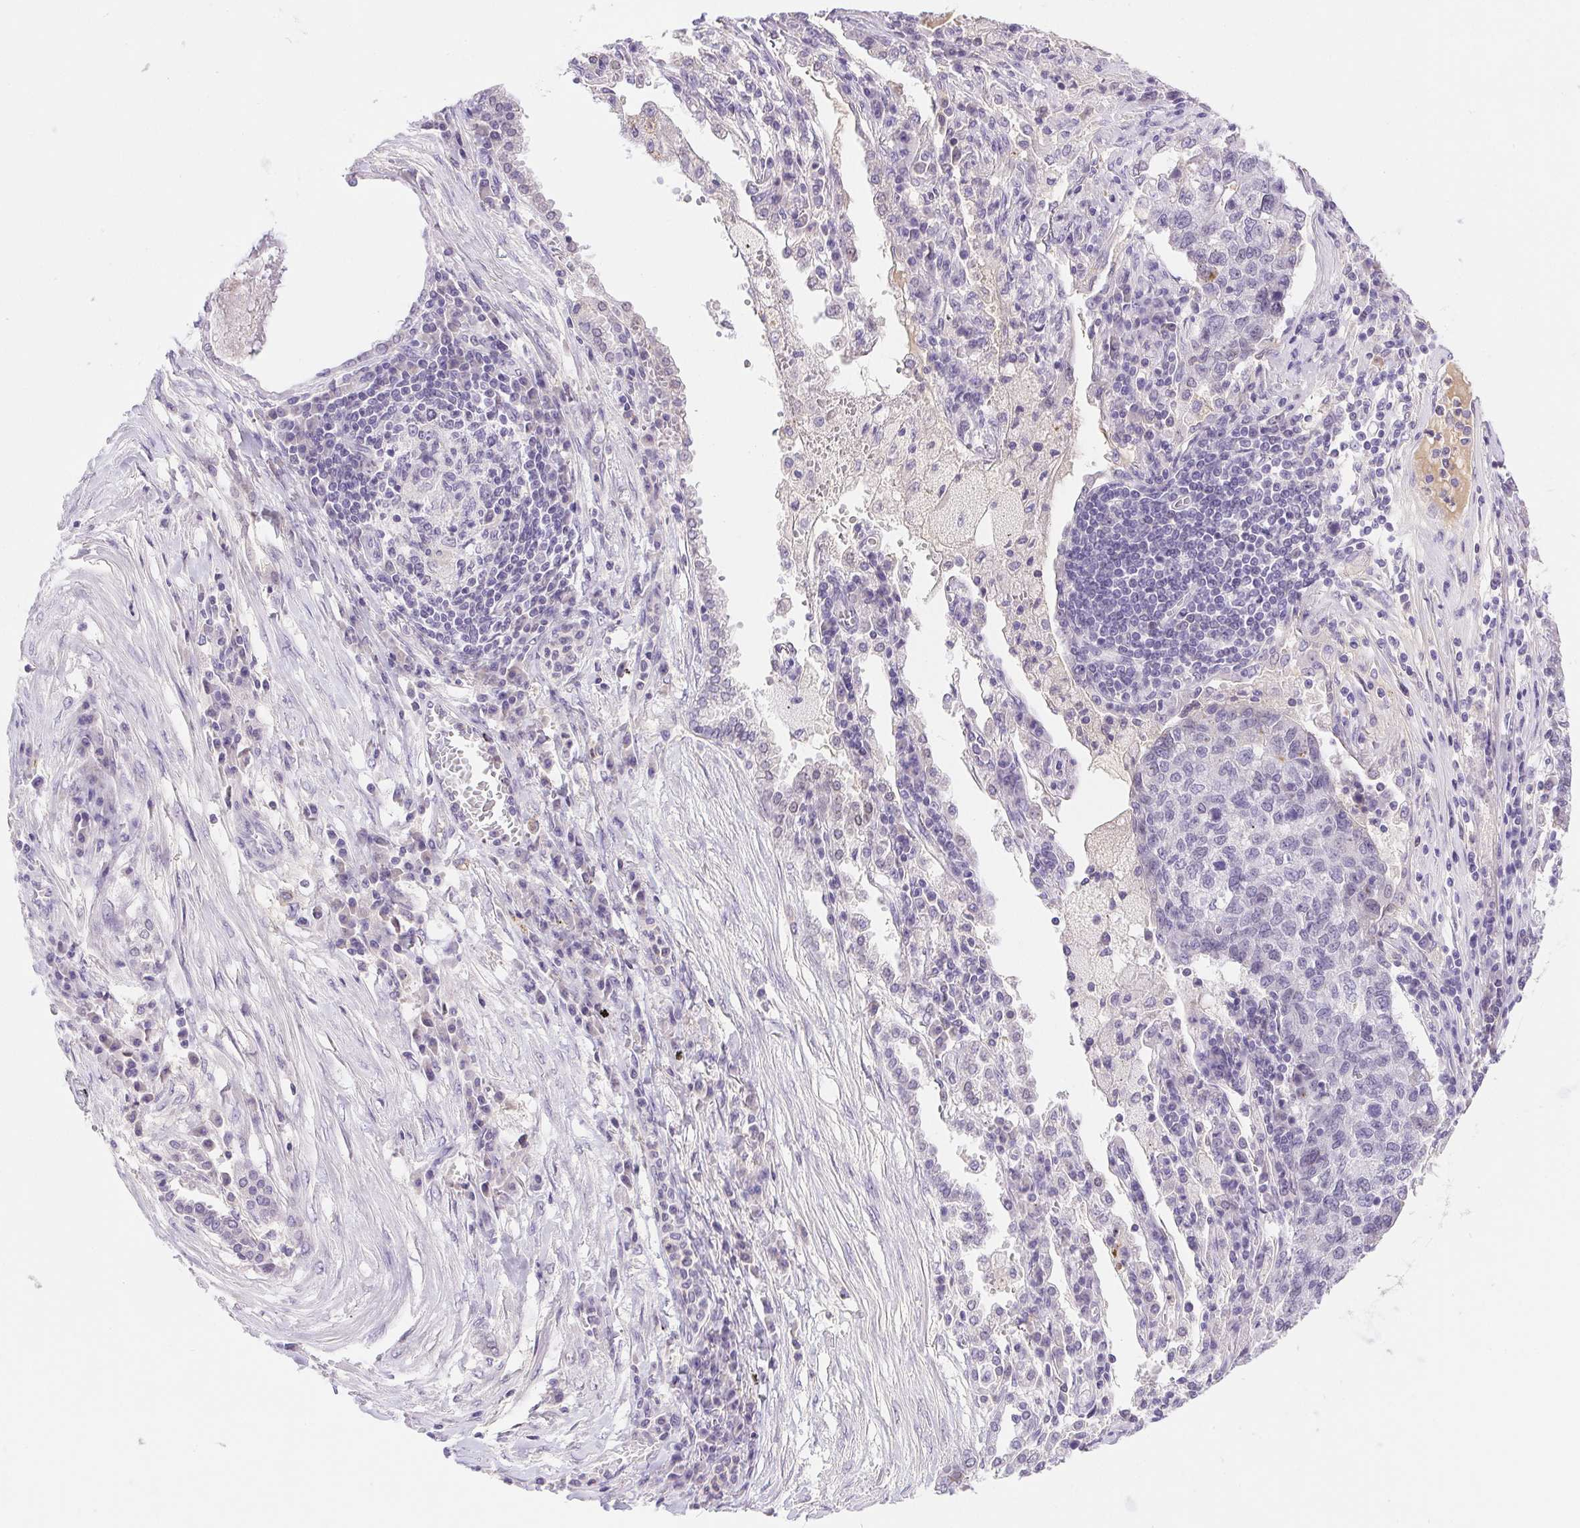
{"staining": {"intensity": "negative", "quantity": "none", "location": "none"}, "tissue": "lung cancer", "cell_type": "Tumor cells", "image_type": "cancer", "snomed": [{"axis": "morphology", "description": "Adenocarcinoma, NOS"}, {"axis": "topography", "description": "Lung"}], "caption": "Human lung cancer stained for a protein using IHC reveals no staining in tumor cells.", "gene": "SSTR4", "patient": {"sex": "male", "age": 57}}